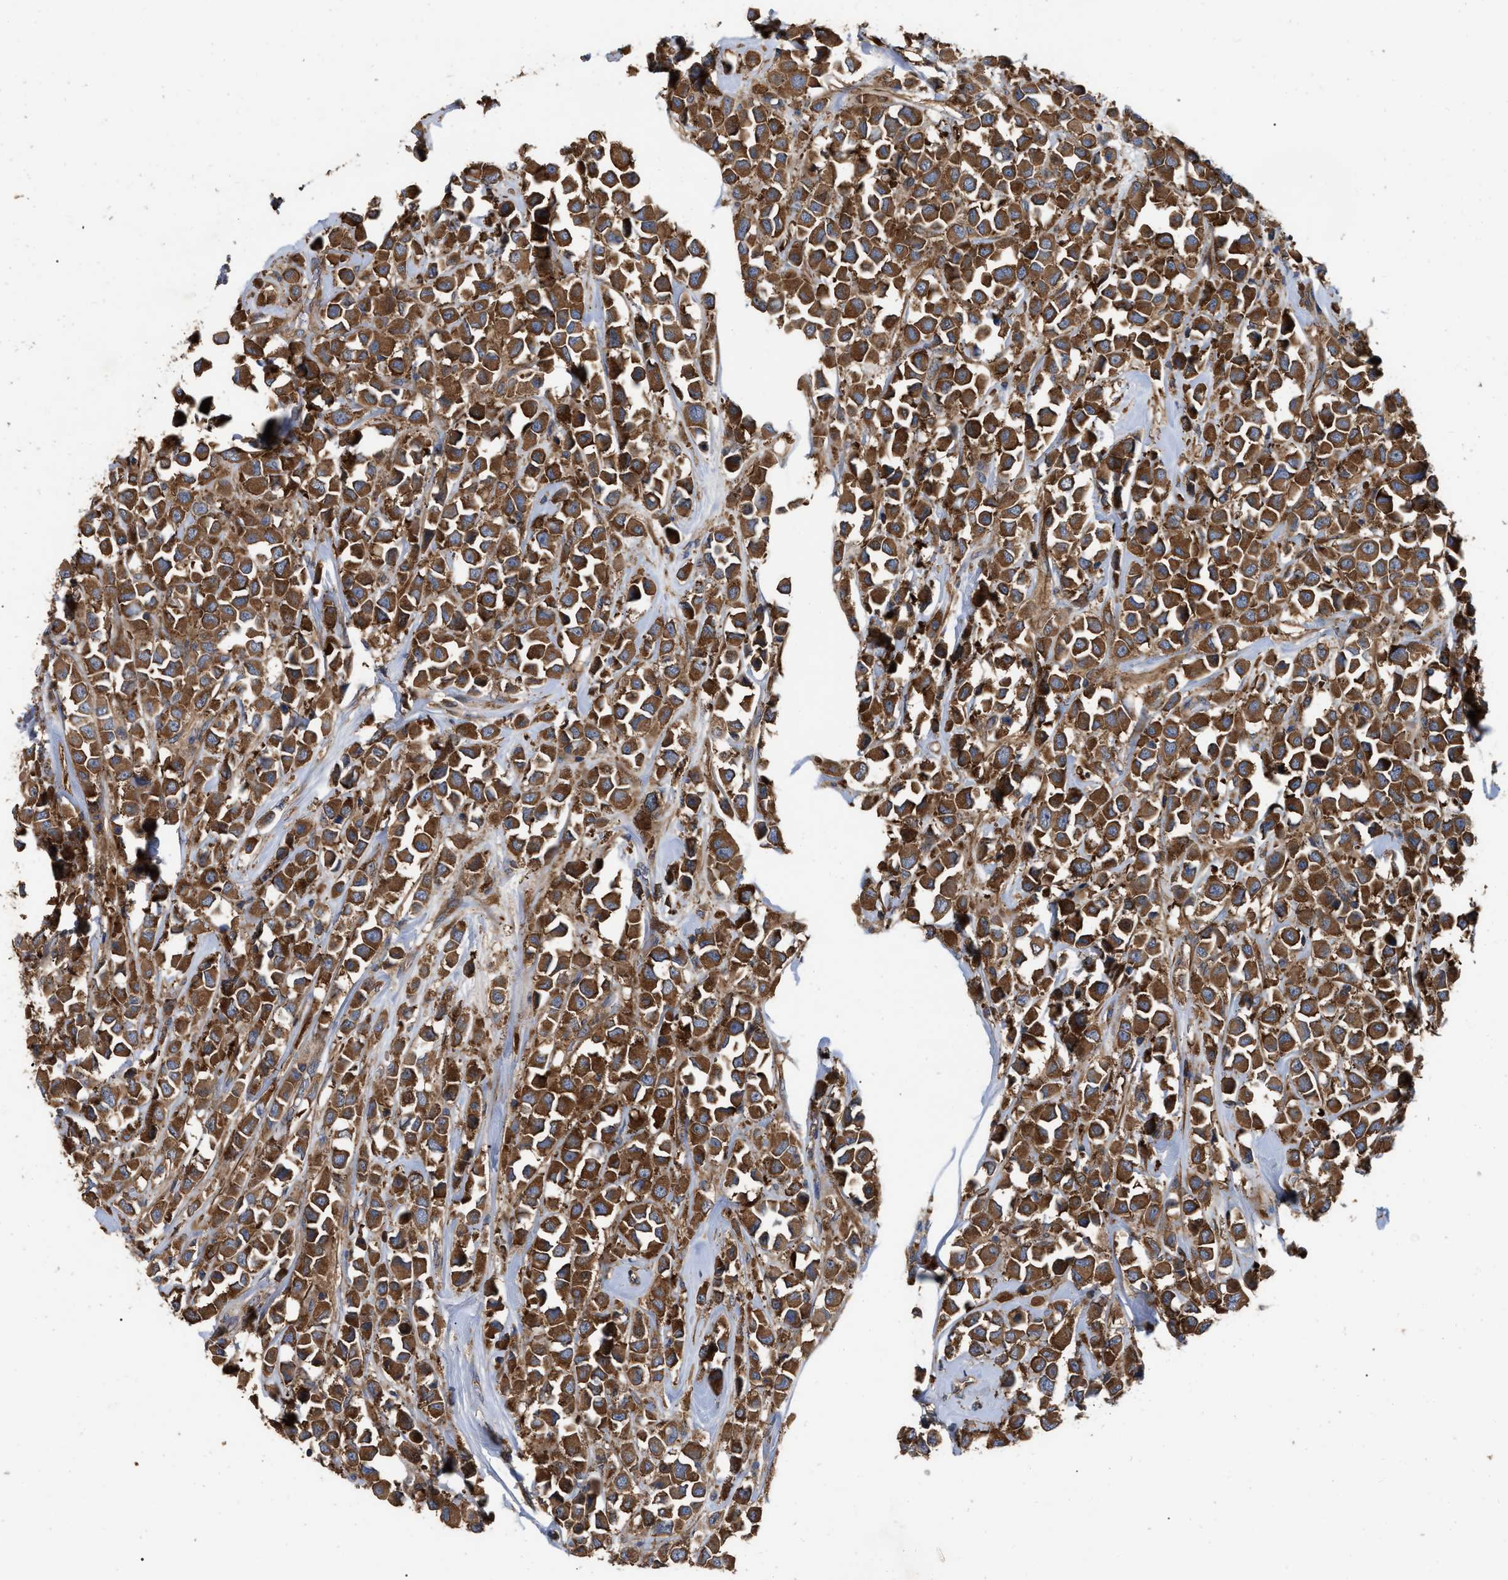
{"staining": {"intensity": "strong", "quantity": ">75%", "location": "cytoplasmic/membranous"}, "tissue": "breast cancer", "cell_type": "Tumor cells", "image_type": "cancer", "snomed": [{"axis": "morphology", "description": "Duct carcinoma"}, {"axis": "topography", "description": "Breast"}], "caption": "Tumor cells exhibit high levels of strong cytoplasmic/membranous expression in approximately >75% of cells in human breast cancer.", "gene": "RABEP1", "patient": {"sex": "female", "age": 61}}